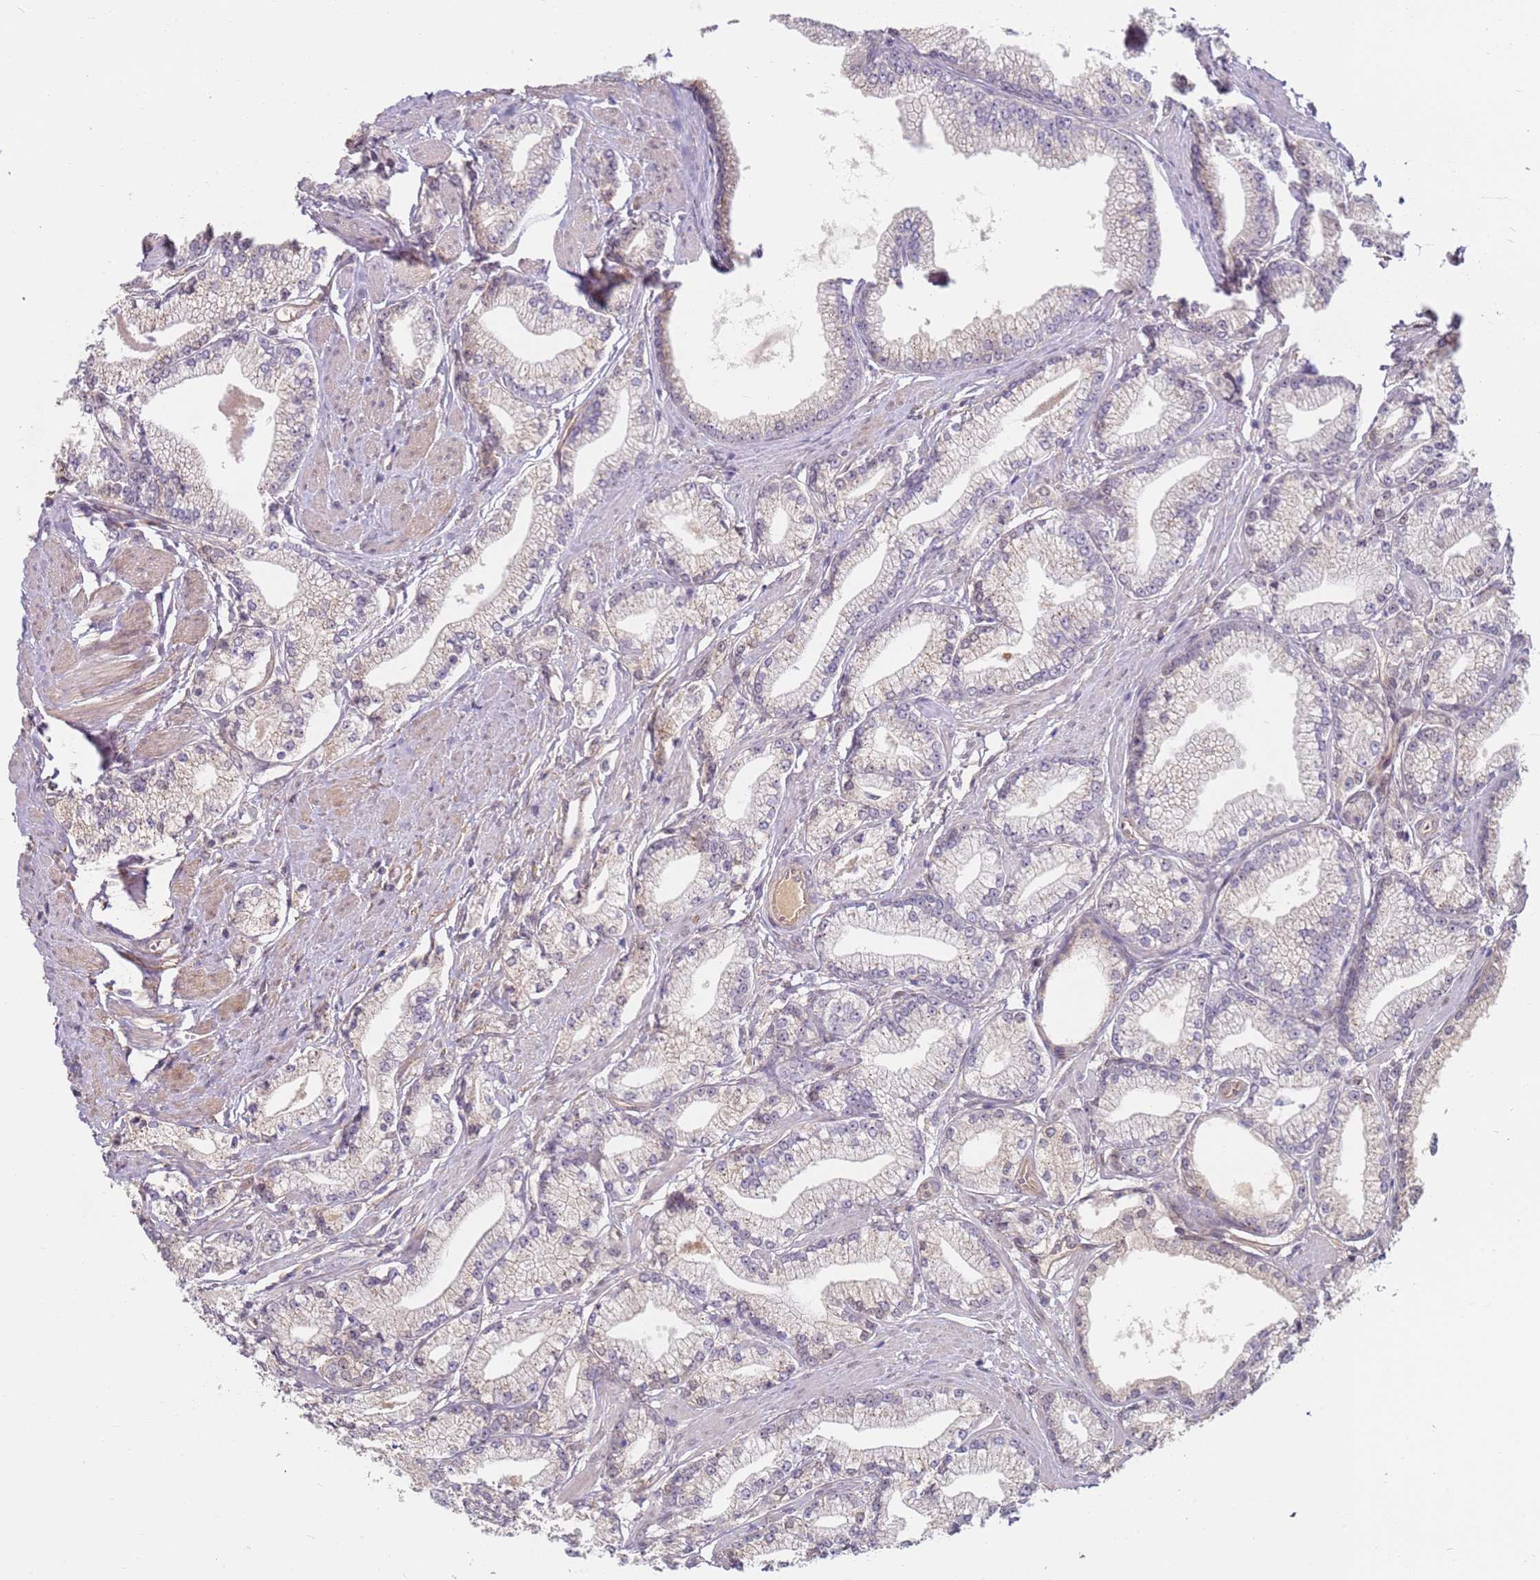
{"staining": {"intensity": "negative", "quantity": "none", "location": "none"}, "tissue": "prostate cancer", "cell_type": "Tumor cells", "image_type": "cancer", "snomed": [{"axis": "morphology", "description": "Adenocarcinoma, High grade"}, {"axis": "topography", "description": "Prostate"}], "caption": "Immunohistochemistry (IHC) image of human prostate cancer stained for a protein (brown), which reveals no staining in tumor cells.", "gene": "WDR93", "patient": {"sex": "male", "age": 67}}